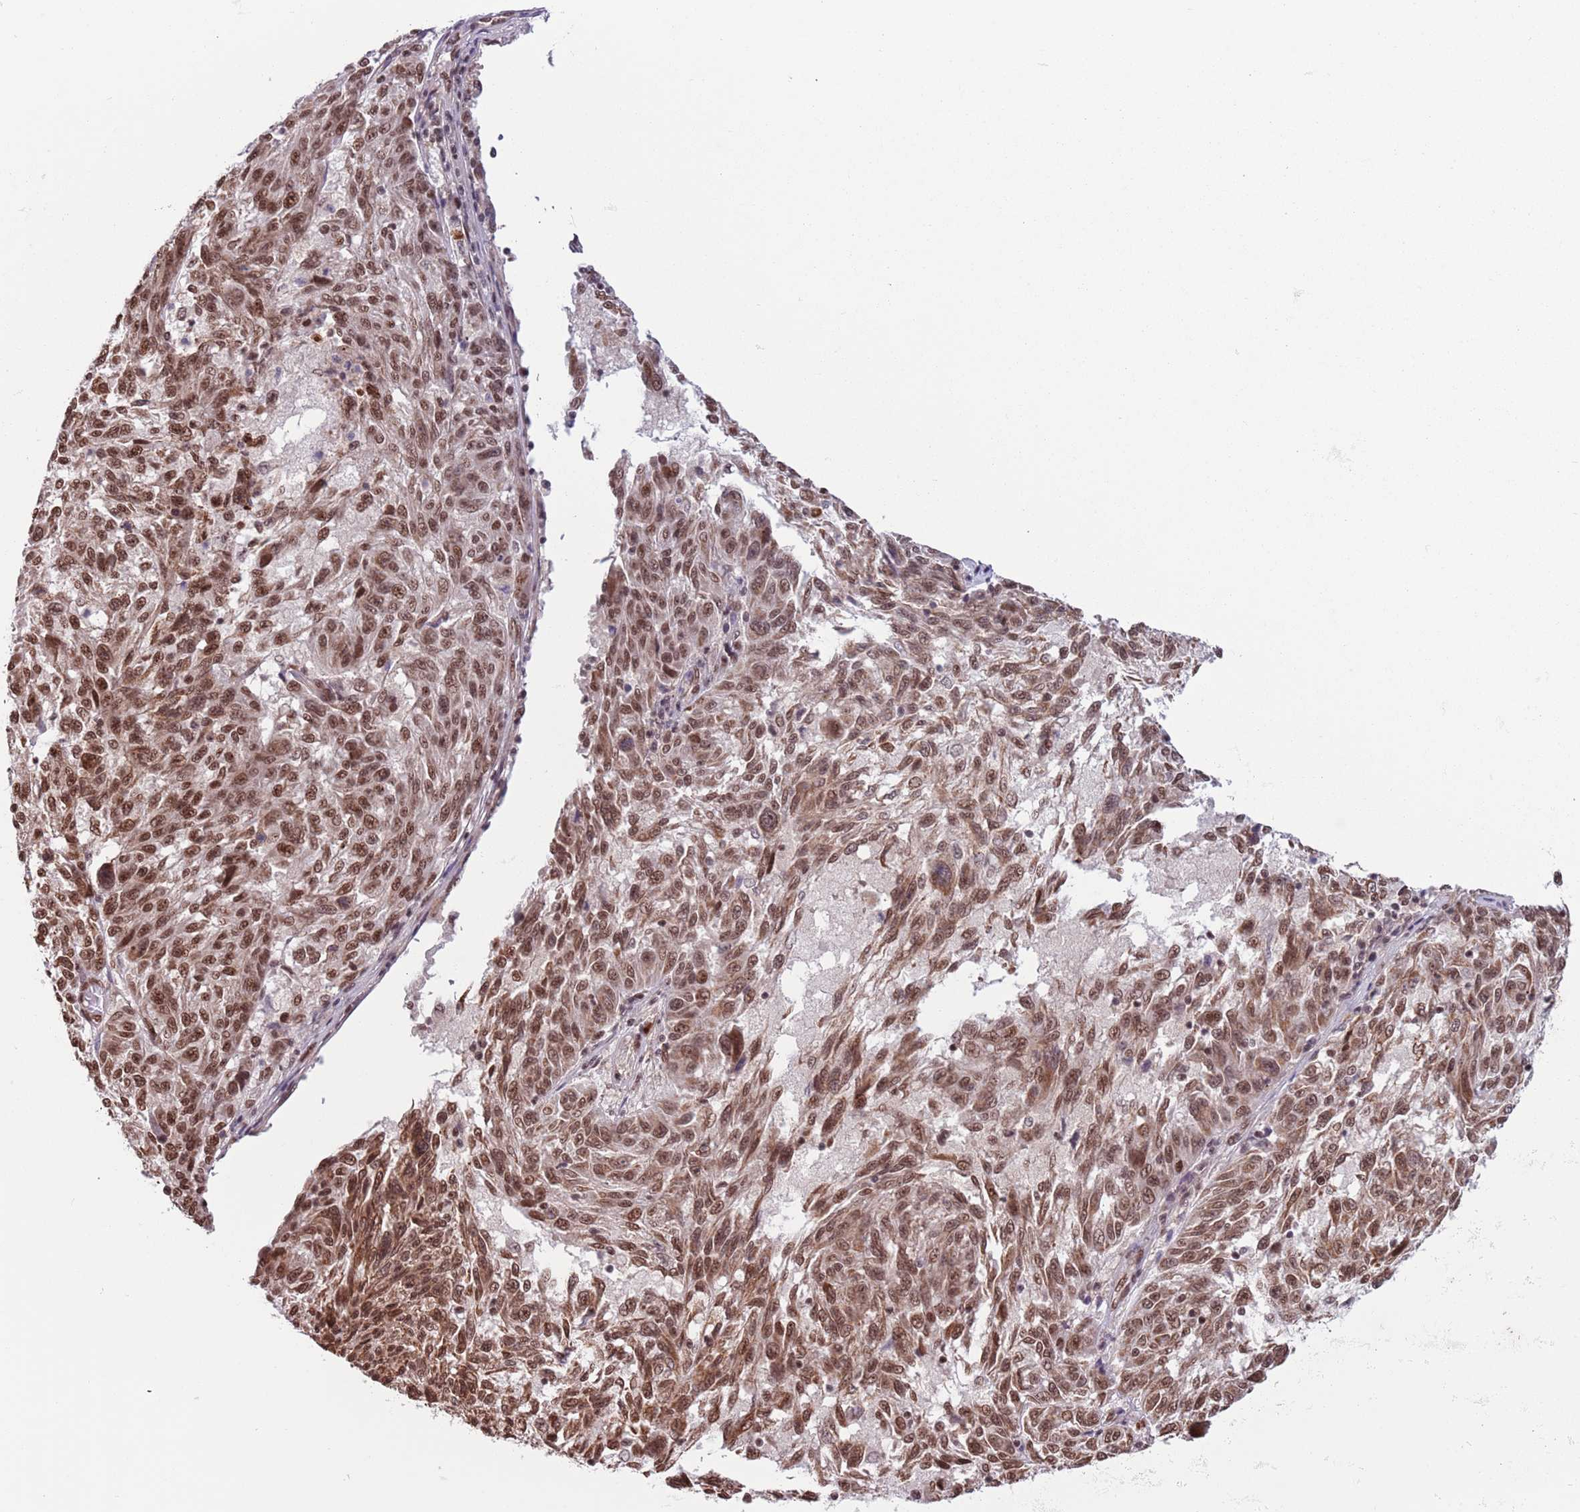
{"staining": {"intensity": "moderate", "quantity": ">75%", "location": "nuclear"}, "tissue": "melanoma", "cell_type": "Tumor cells", "image_type": "cancer", "snomed": [{"axis": "morphology", "description": "Malignant melanoma, NOS"}, {"axis": "topography", "description": "Skin"}], "caption": "A medium amount of moderate nuclear staining is appreciated in about >75% of tumor cells in malignant melanoma tissue. (Brightfield microscopy of DAB IHC at high magnification).", "gene": "SIPA1L3", "patient": {"sex": "male", "age": 53}}